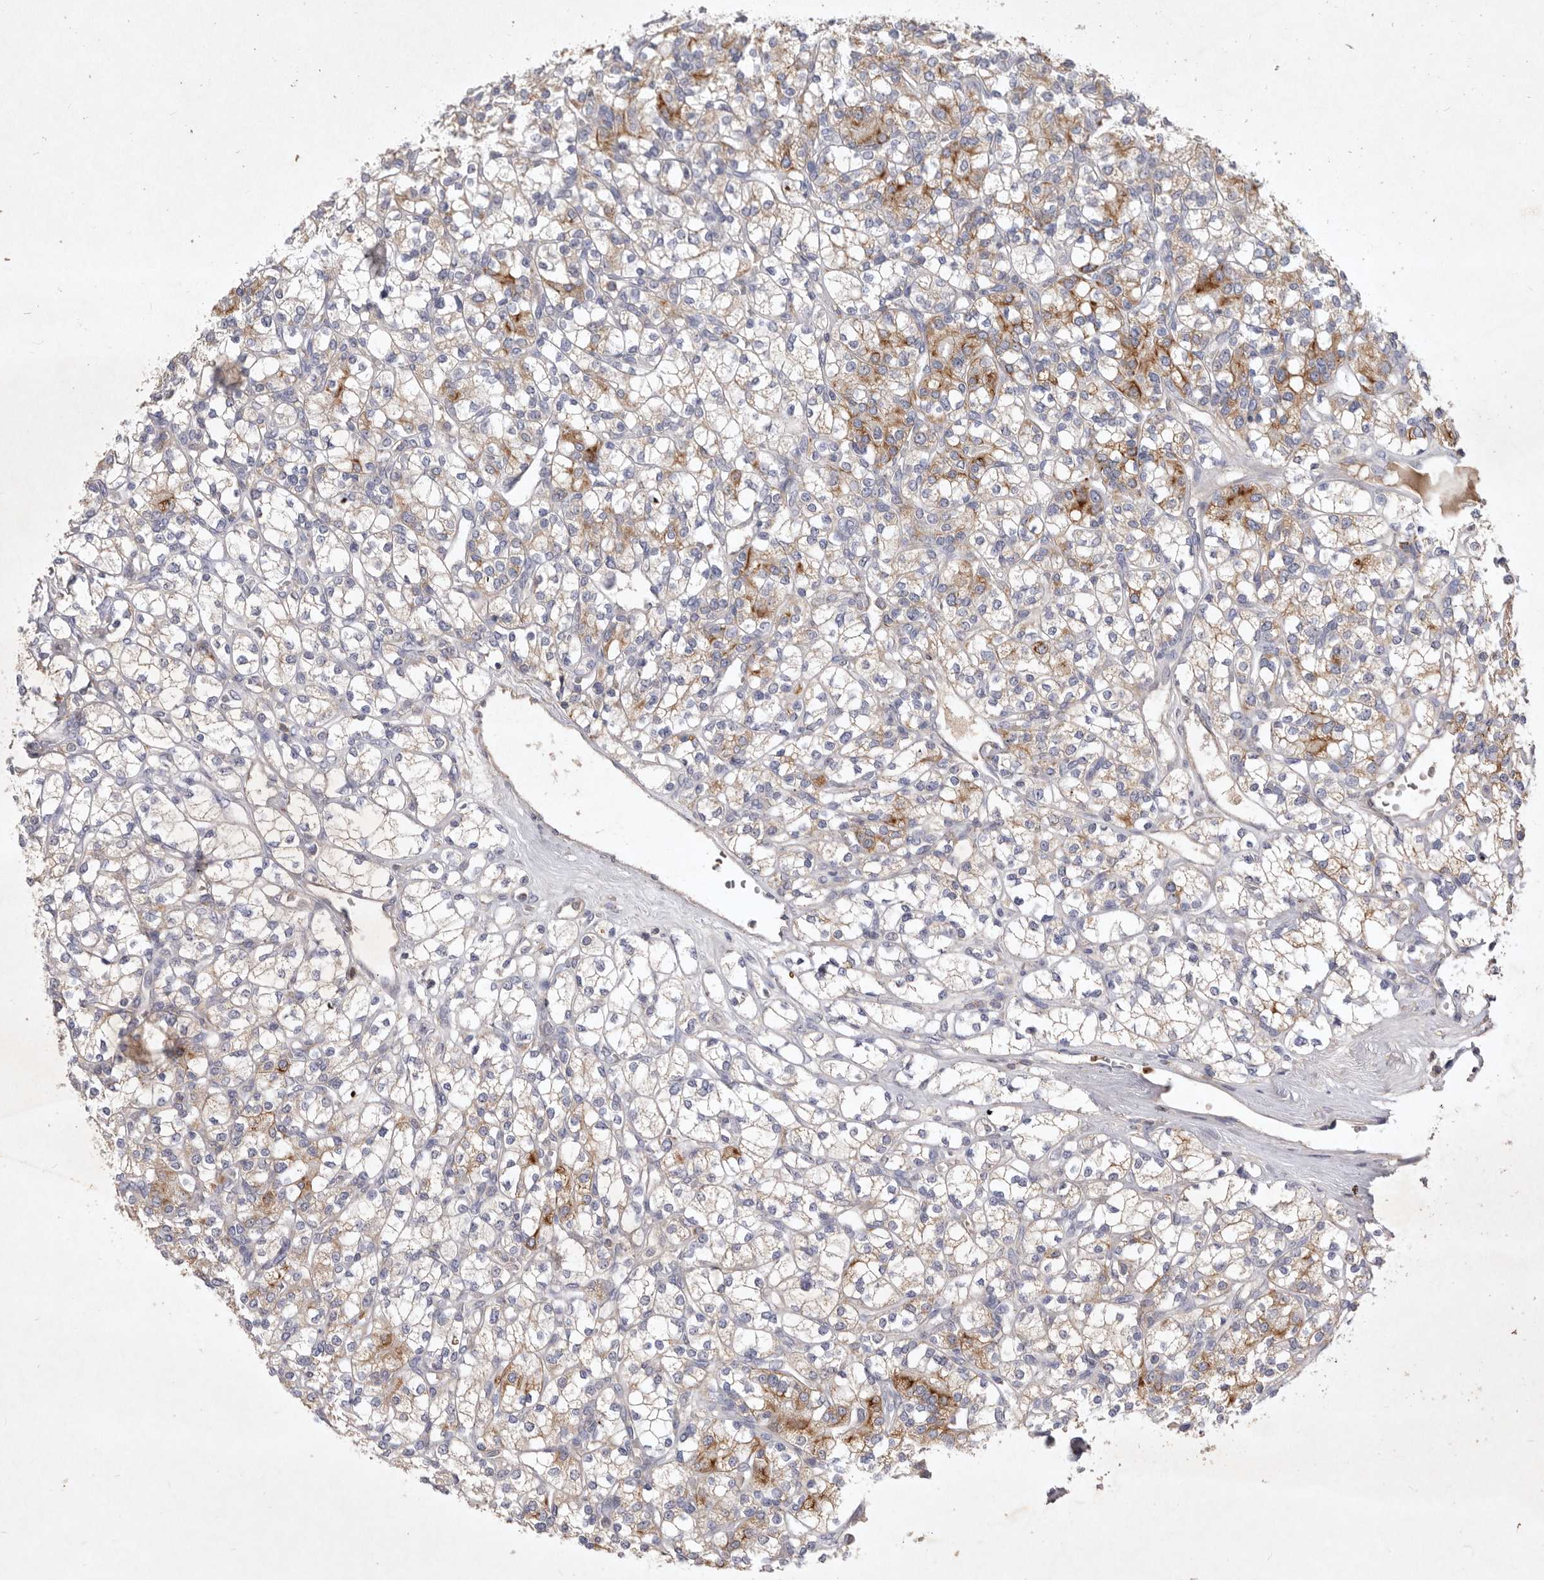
{"staining": {"intensity": "moderate", "quantity": "<25%", "location": "cytoplasmic/membranous"}, "tissue": "renal cancer", "cell_type": "Tumor cells", "image_type": "cancer", "snomed": [{"axis": "morphology", "description": "Adenocarcinoma, NOS"}, {"axis": "topography", "description": "Kidney"}], "caption": "Immunohistochemistry (IHC) of renal cancer shows low levels of moderate cytoplasmic/membranous positivity in about <25% of tumor cells. (DAB IHC with brightfield microscopy, high magnification).", "gene": "TNFSF14", "patient": {"sex": "male", "age": 77}}